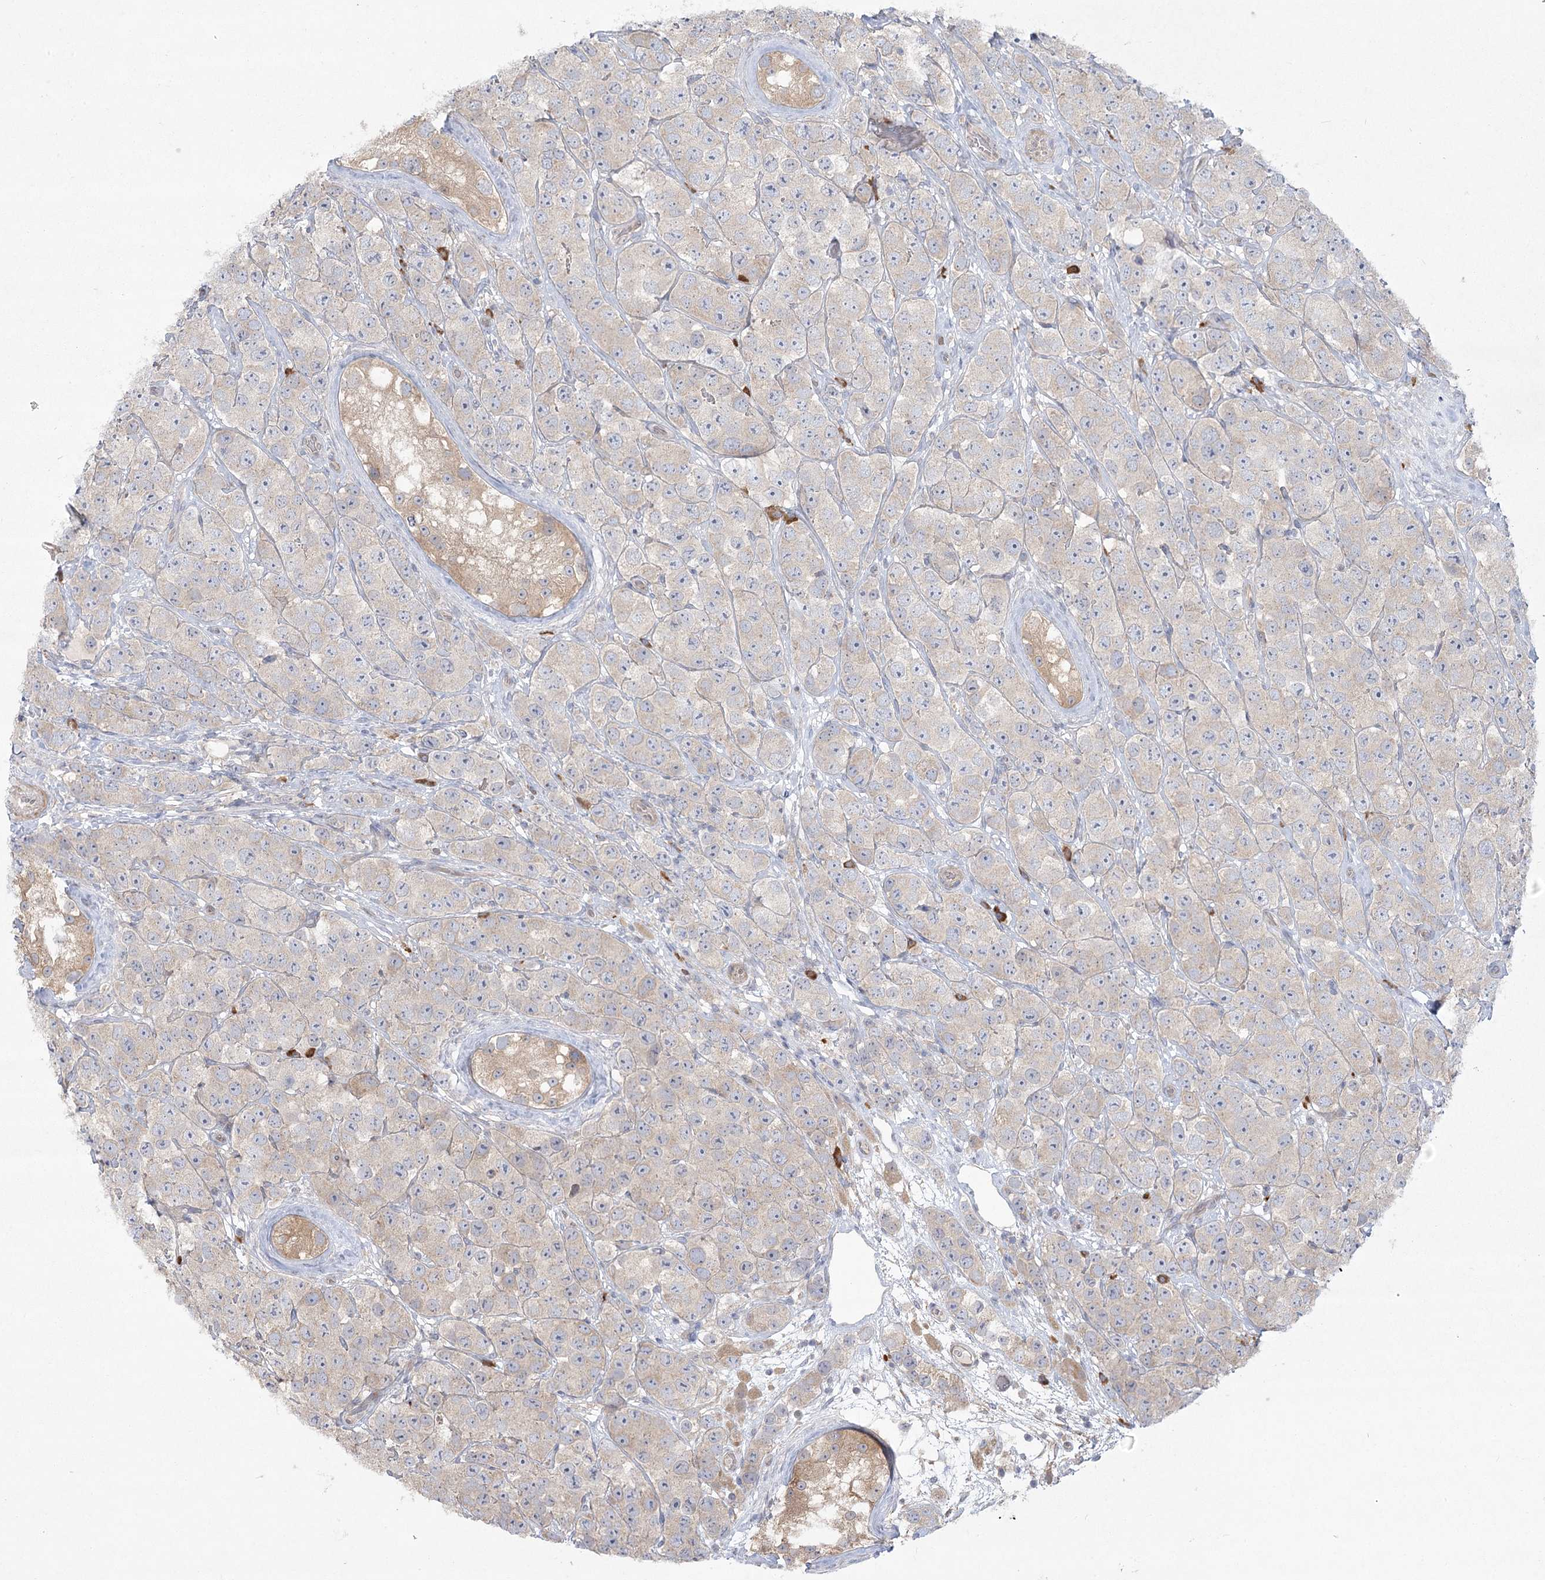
{"staining": {"intensity": "negative", "quantity": "none", "location": "none"}, "tissue": "testis cancer", "cell_type": "Tumor cells", "image_type": "cancer", "snomed": [{"axis": "morphology", "description": "Seminoma, NOS"}, {"axis": "topography", "description": "Testis"}], "caption": "Immunohistochemistry of testis cancer (seminoma) shows no expression in tumor cells.", "gene": "CAMTA1", "patient": {"sex": "male", "age": 28}}